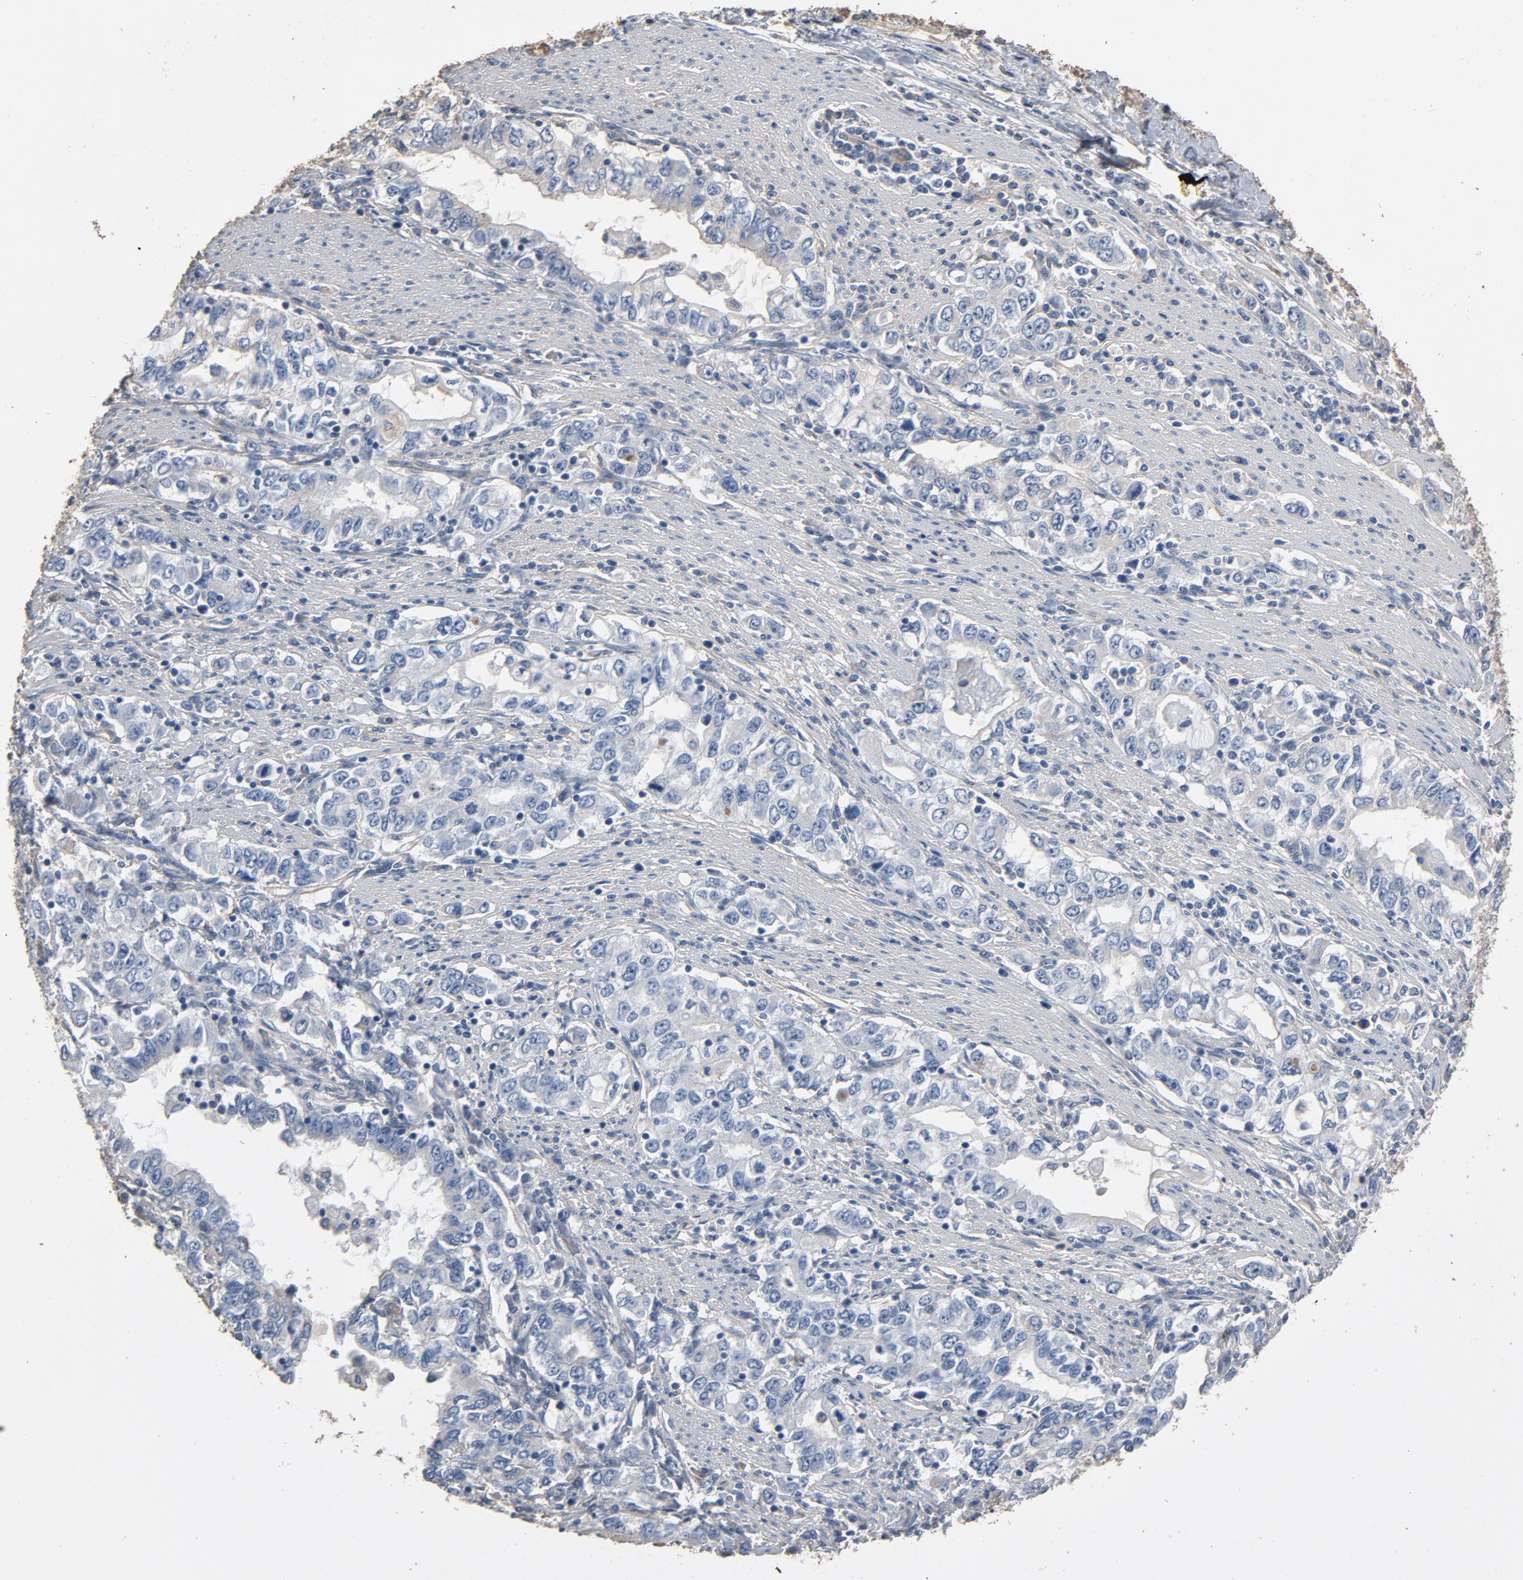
{"staining": {"intensity": "negative", "quantity": "none", "location": "none"}, "tissue": "stomach cancer", "cell_type": "Tumor cells", "image_type": "cancer", "snomed": [{"axis": "morphology", "description": "Adenocarcinoma, NOS"}, {"axis": "topography", "description": "Stomach, lower"}], "caption": "Immunohistochemical staining of stomach cancer (adenocarcinoma) demonstrates no significant staining in tumor cells. Brightfield microscopy of immunohistochemistry (IHC) stained with DAB (3,3'-diaminobenzidine) (brown) and hematoxylin (blue), captured at high magnification.", "gene": "SOX6", "patient": {"sex": "female", "age": 72}}